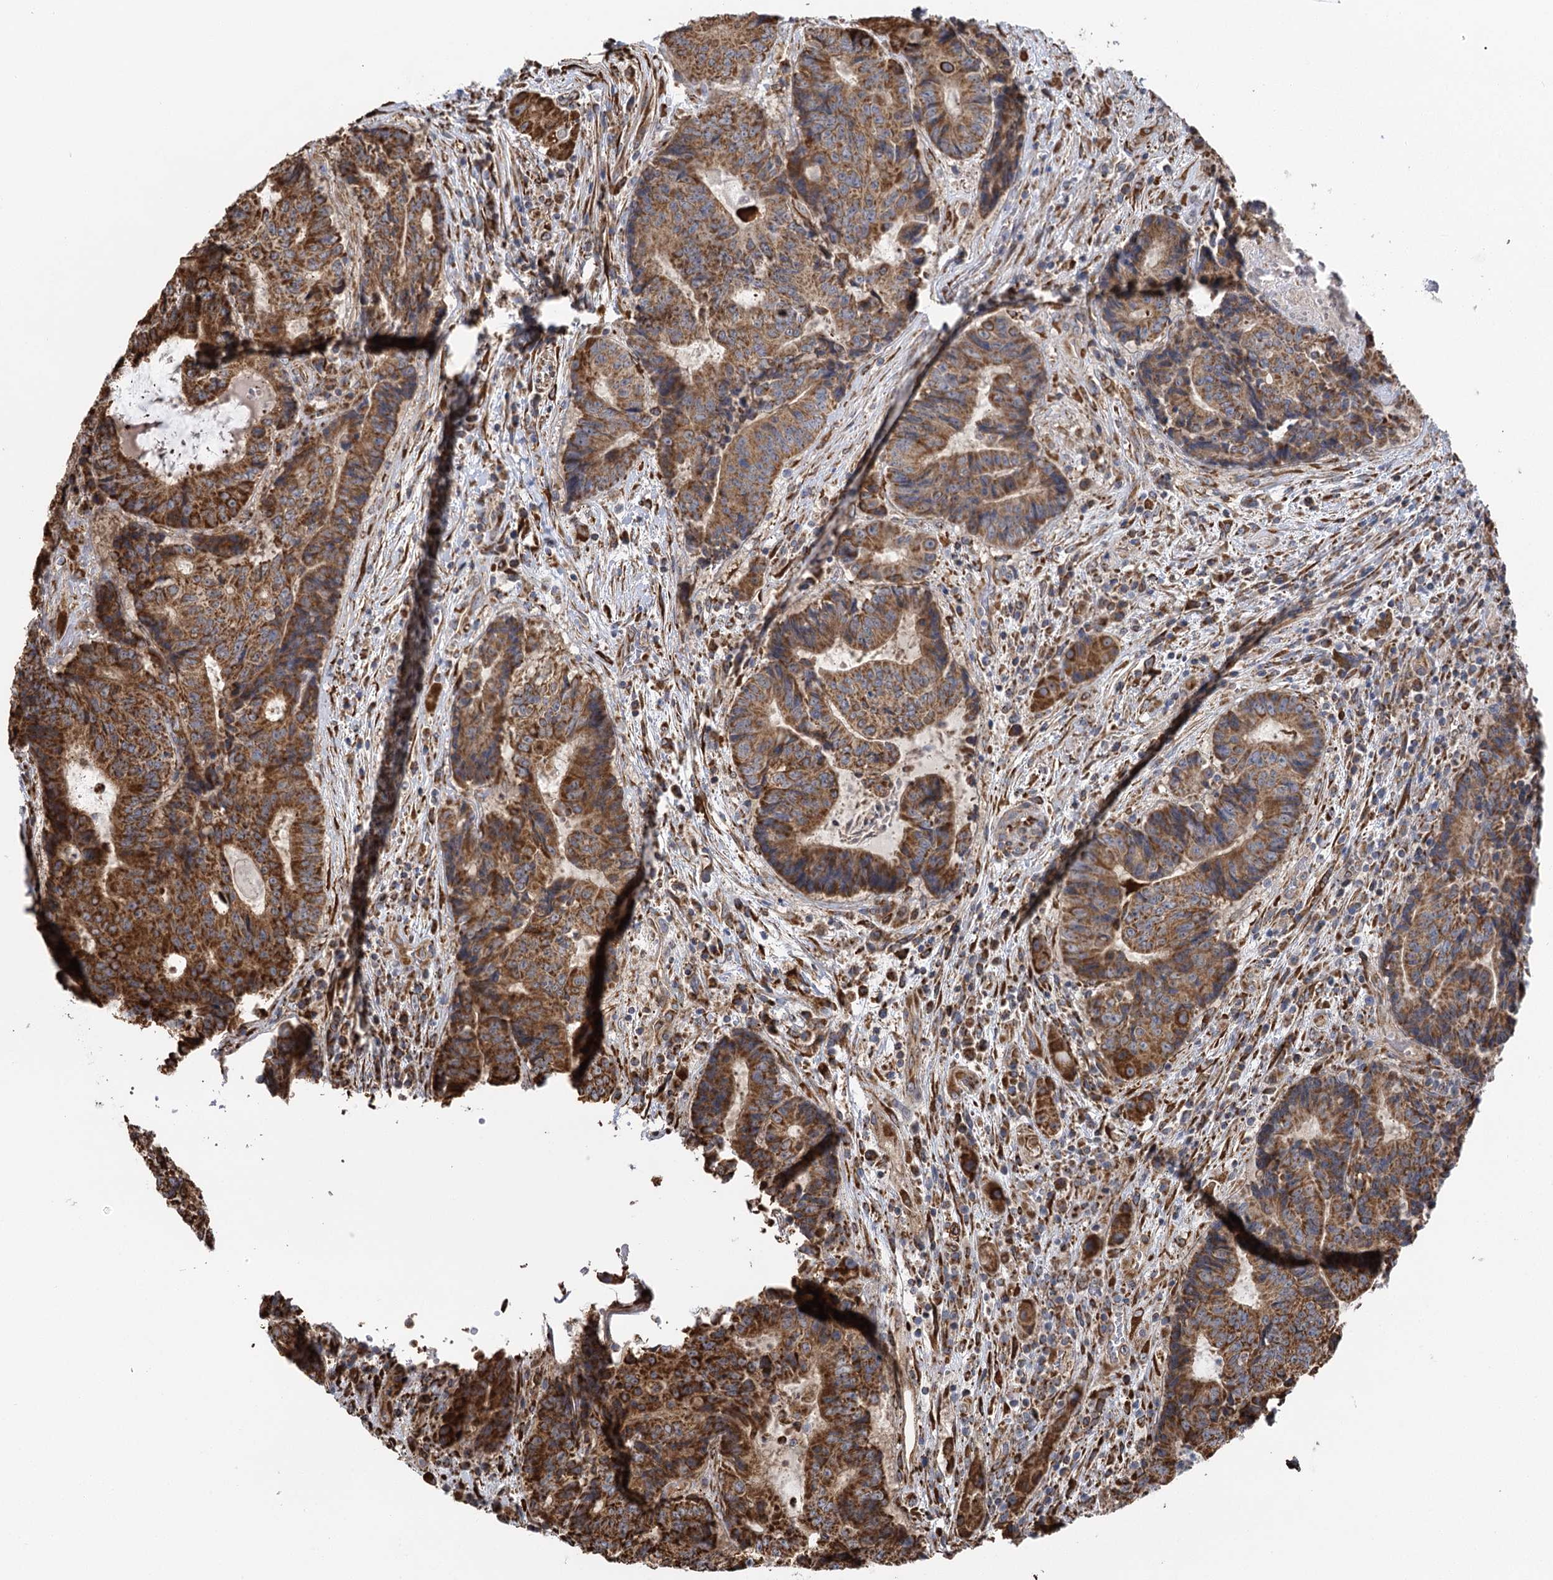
{"staining": {"intensity": "moderate", "quantity": ">75%", "location": "cytoplasmic/membranous"}, "tissue": "colorectal cancer", "cell_type": "Tumor cells", "image_type": "cancer", "snomed": [{"axis": "morphology", "description": "Adenocarcinoma, NOS"}, {"axis": "topography", "description": "Rectum"}], "caption": "Immunohistochemical staining of human adenocarcinoma (colorectal) demonstrates medium levels of moderate cytoplasmic/membranous positivity in about >75% of tumor cells.", "gene": "IL11RA", "patient": {"sex": "male", "age": 69}}